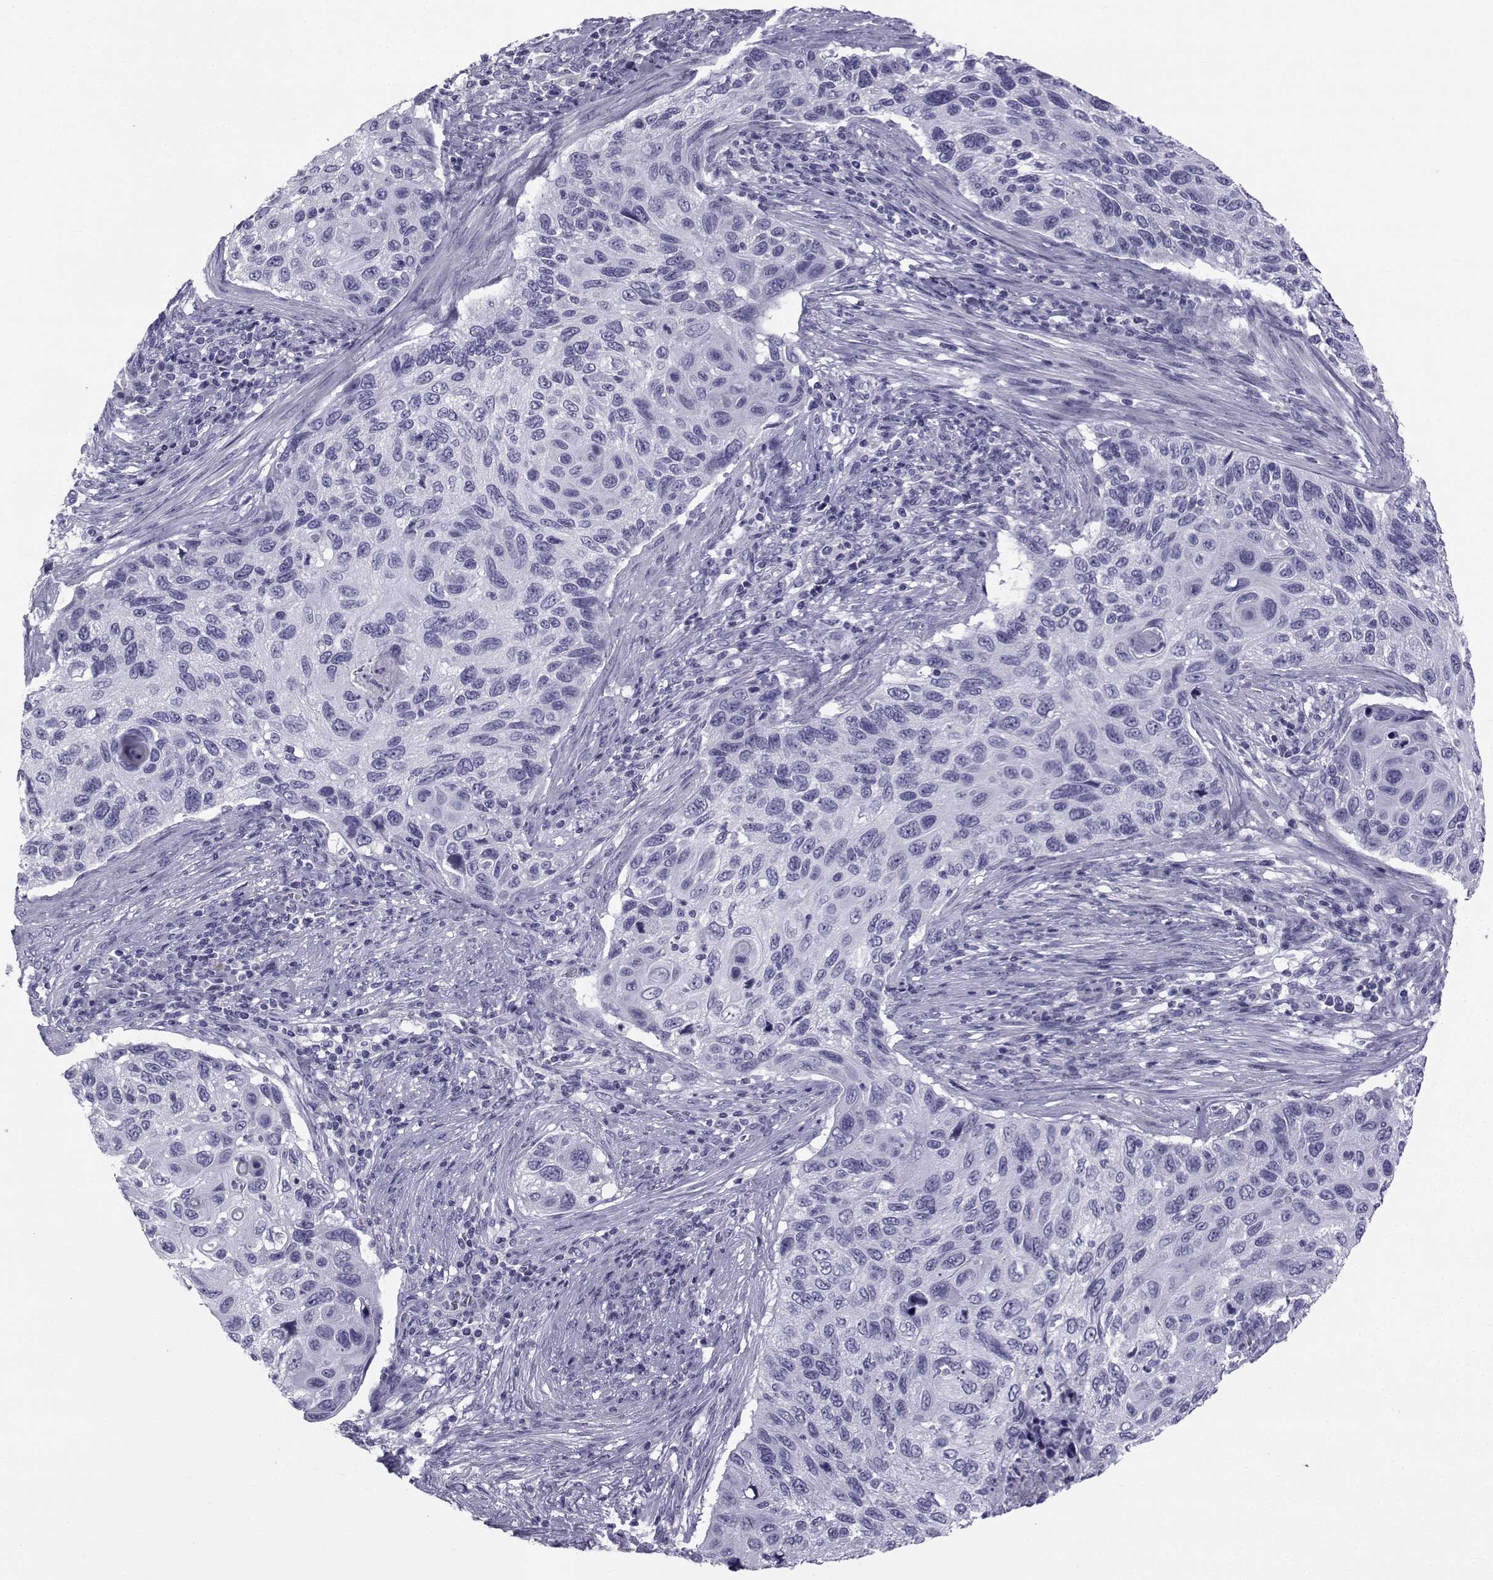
{"staining": {"intensity": "negative", "quantity": "none", "location": "none"}, "tissue": "cervical cancer", "cell_type": "Tumor cells", "image_type": "cancer", "snomed": [{"axis": "morphology", "description": "Squamous cell carcinoma, NOS"}, {"axis": "topography", "description": "Cervix"}], "caption": "Photomicrograph shows no significant protein positivity in tumor cells of squamous cell carcinoma (cervical).", "gene": "SPANXD", "patient": {"sex": "female", "age": 70}}